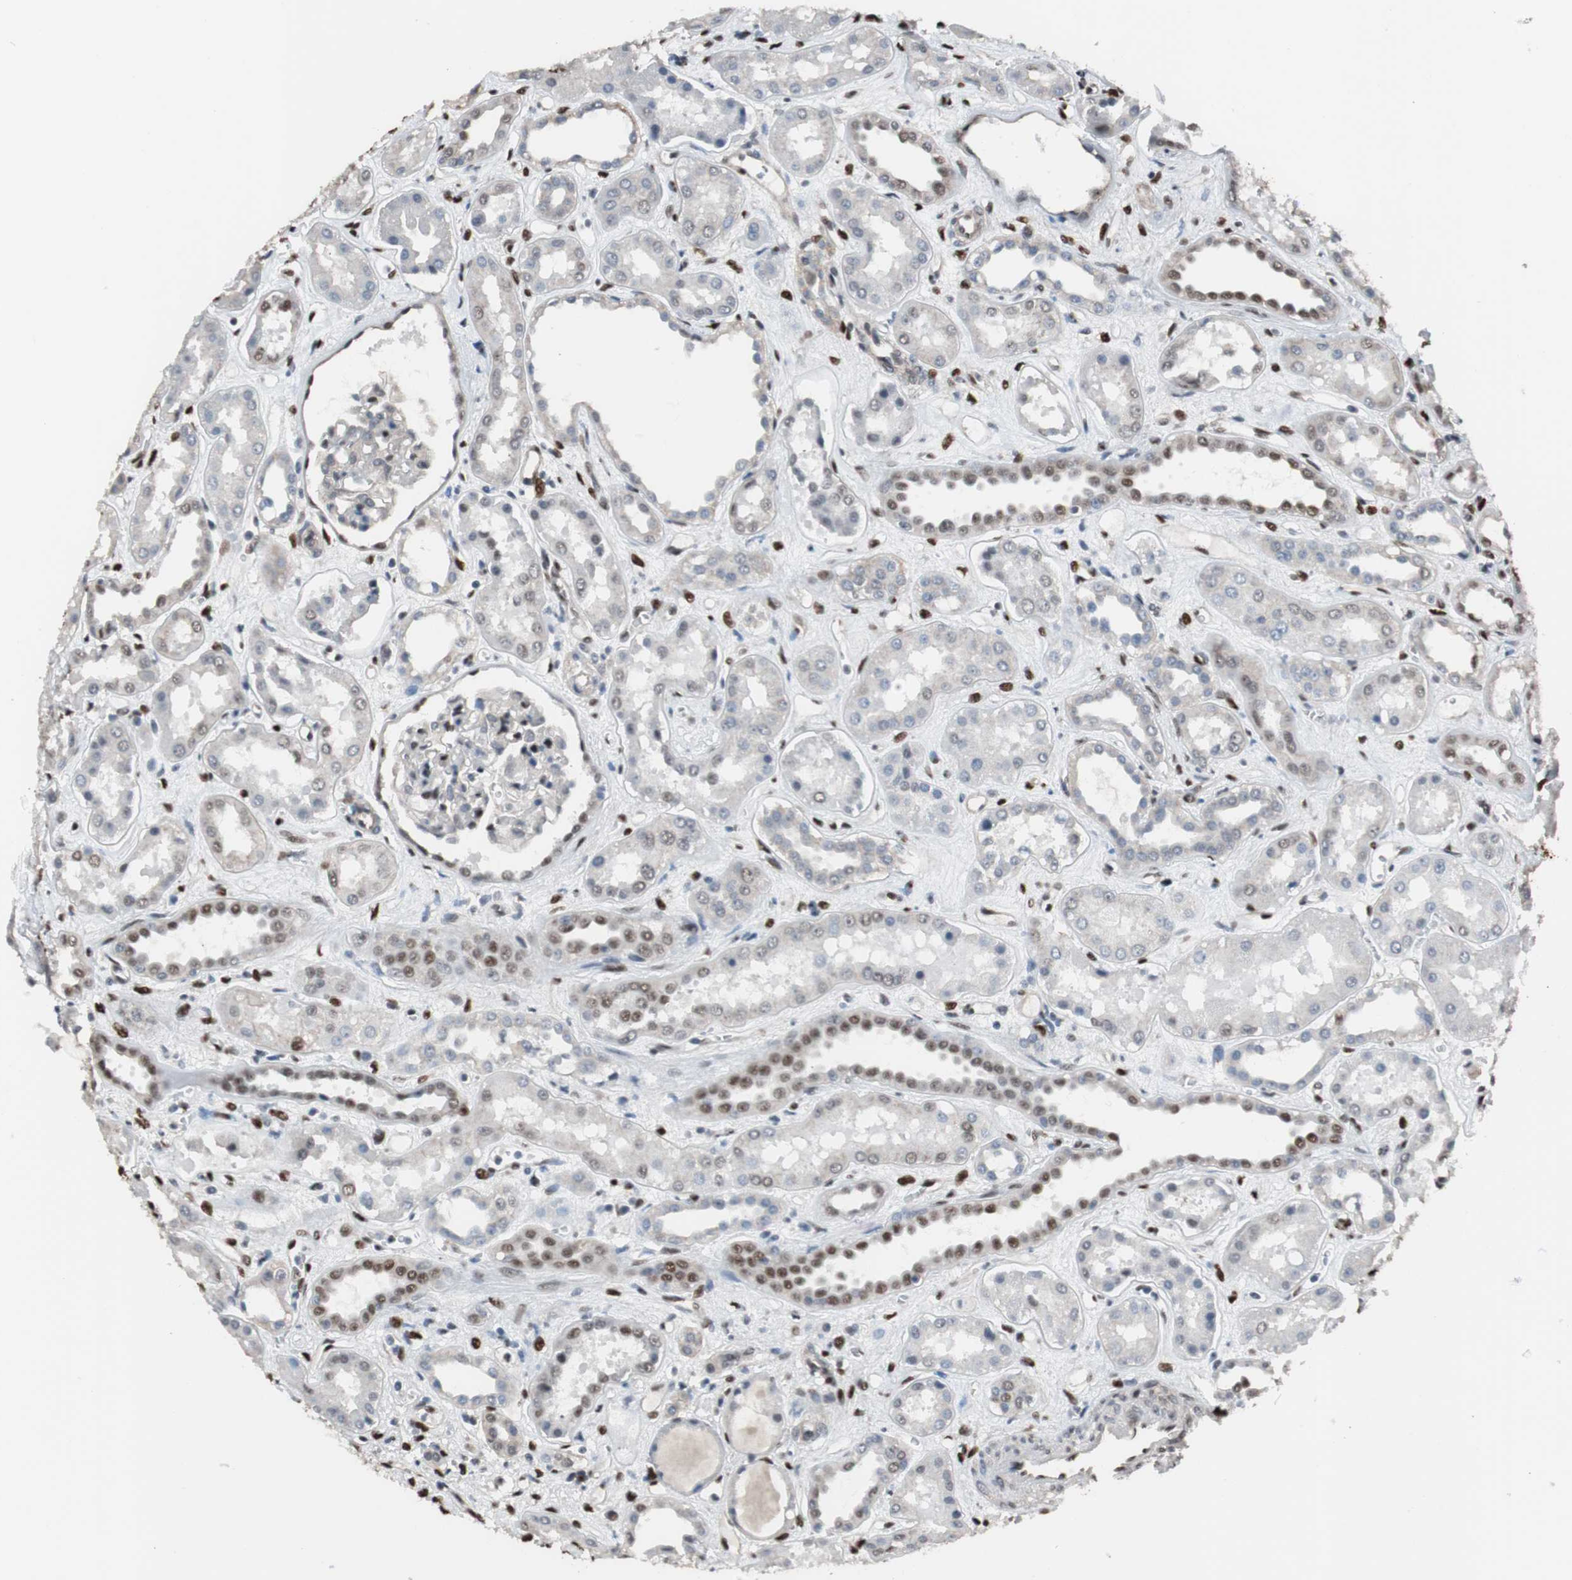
{"staining": {"intensity": "moderate", "quantity": "<25%", "location": "nuclear"}, "tissue": "kidney", "cell_type": "Cells in glomeruli", "image_type": "normal", "snomed": [{"axis": "morphology", "description": "Normal tissue, NOS"}, {"axis": "topography", "description": "Kidney"}], "caption": "The micrograph reveals immunohistochemical staining of unremarkable kidney. There is moderate nuclear staining is appreciated in about <25% of cells in glomeruli.", "gene": "PML", "patient": {"sex": "male", "age": 59}}